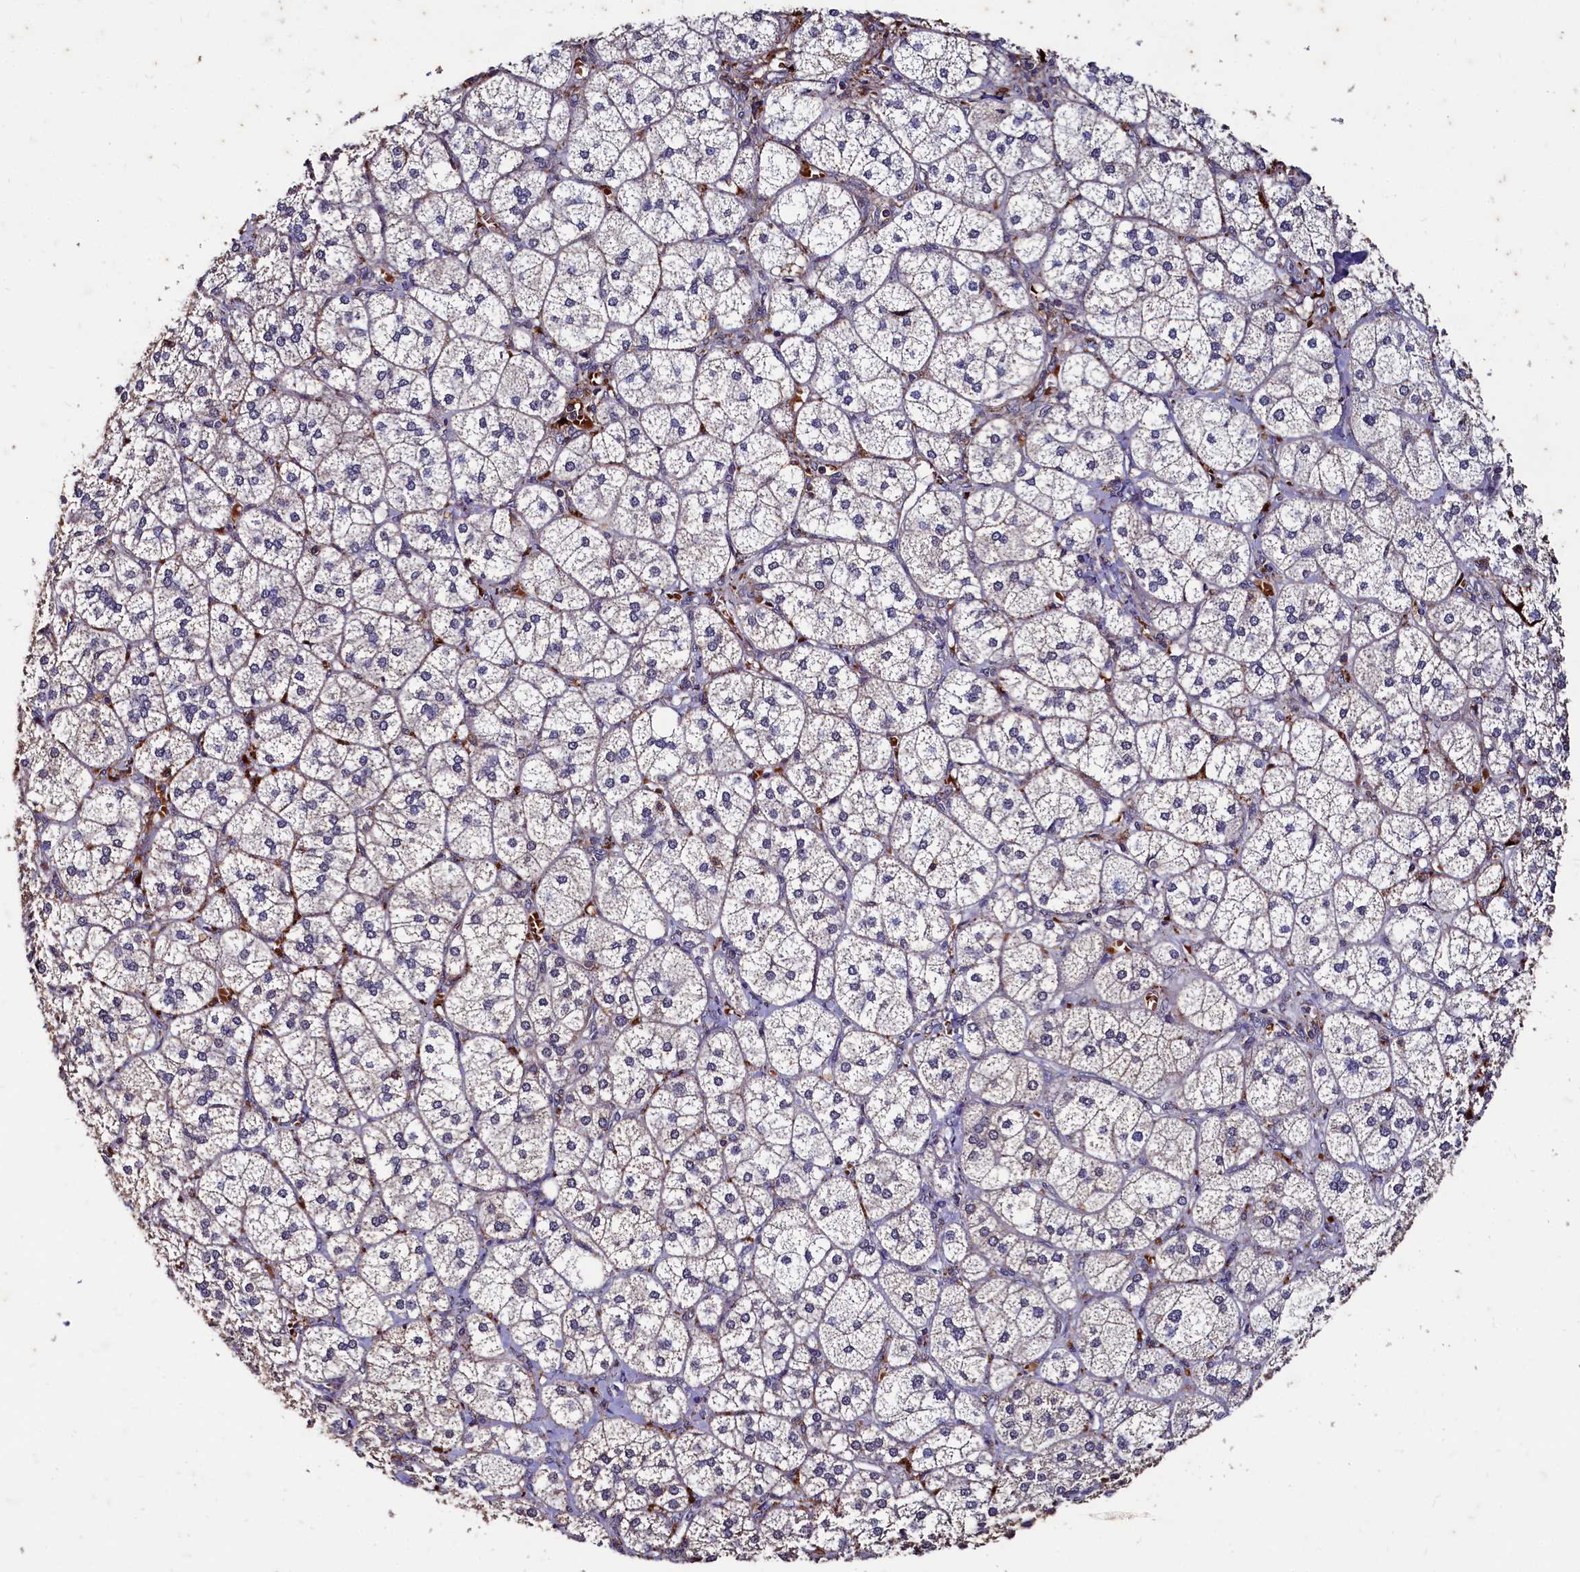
{"staining": {"intensity": "strong", "quantity": "<25%", "location": "cytoplasmic/membranous,nuclear"}, "tissue": "adrenal gland", "cell_type": "Glandular cells", "image_type": "normal", "snomed": [{"axis": "morphology", "description": "Normal tissue, NOS"}, {"axis": "topography", "description": "Adrenal gland"}], "caption": "Normal adrenal gland displays strong cytoplasmic/membranous,nuclear staining in about <25% of glandular cells, visualized by immunohistochemistry. The protein is shown in brown color, while the nuclei are stained blue.", "gene": "CSTPP1", "patient": {"sex": "female", "age": 61}}